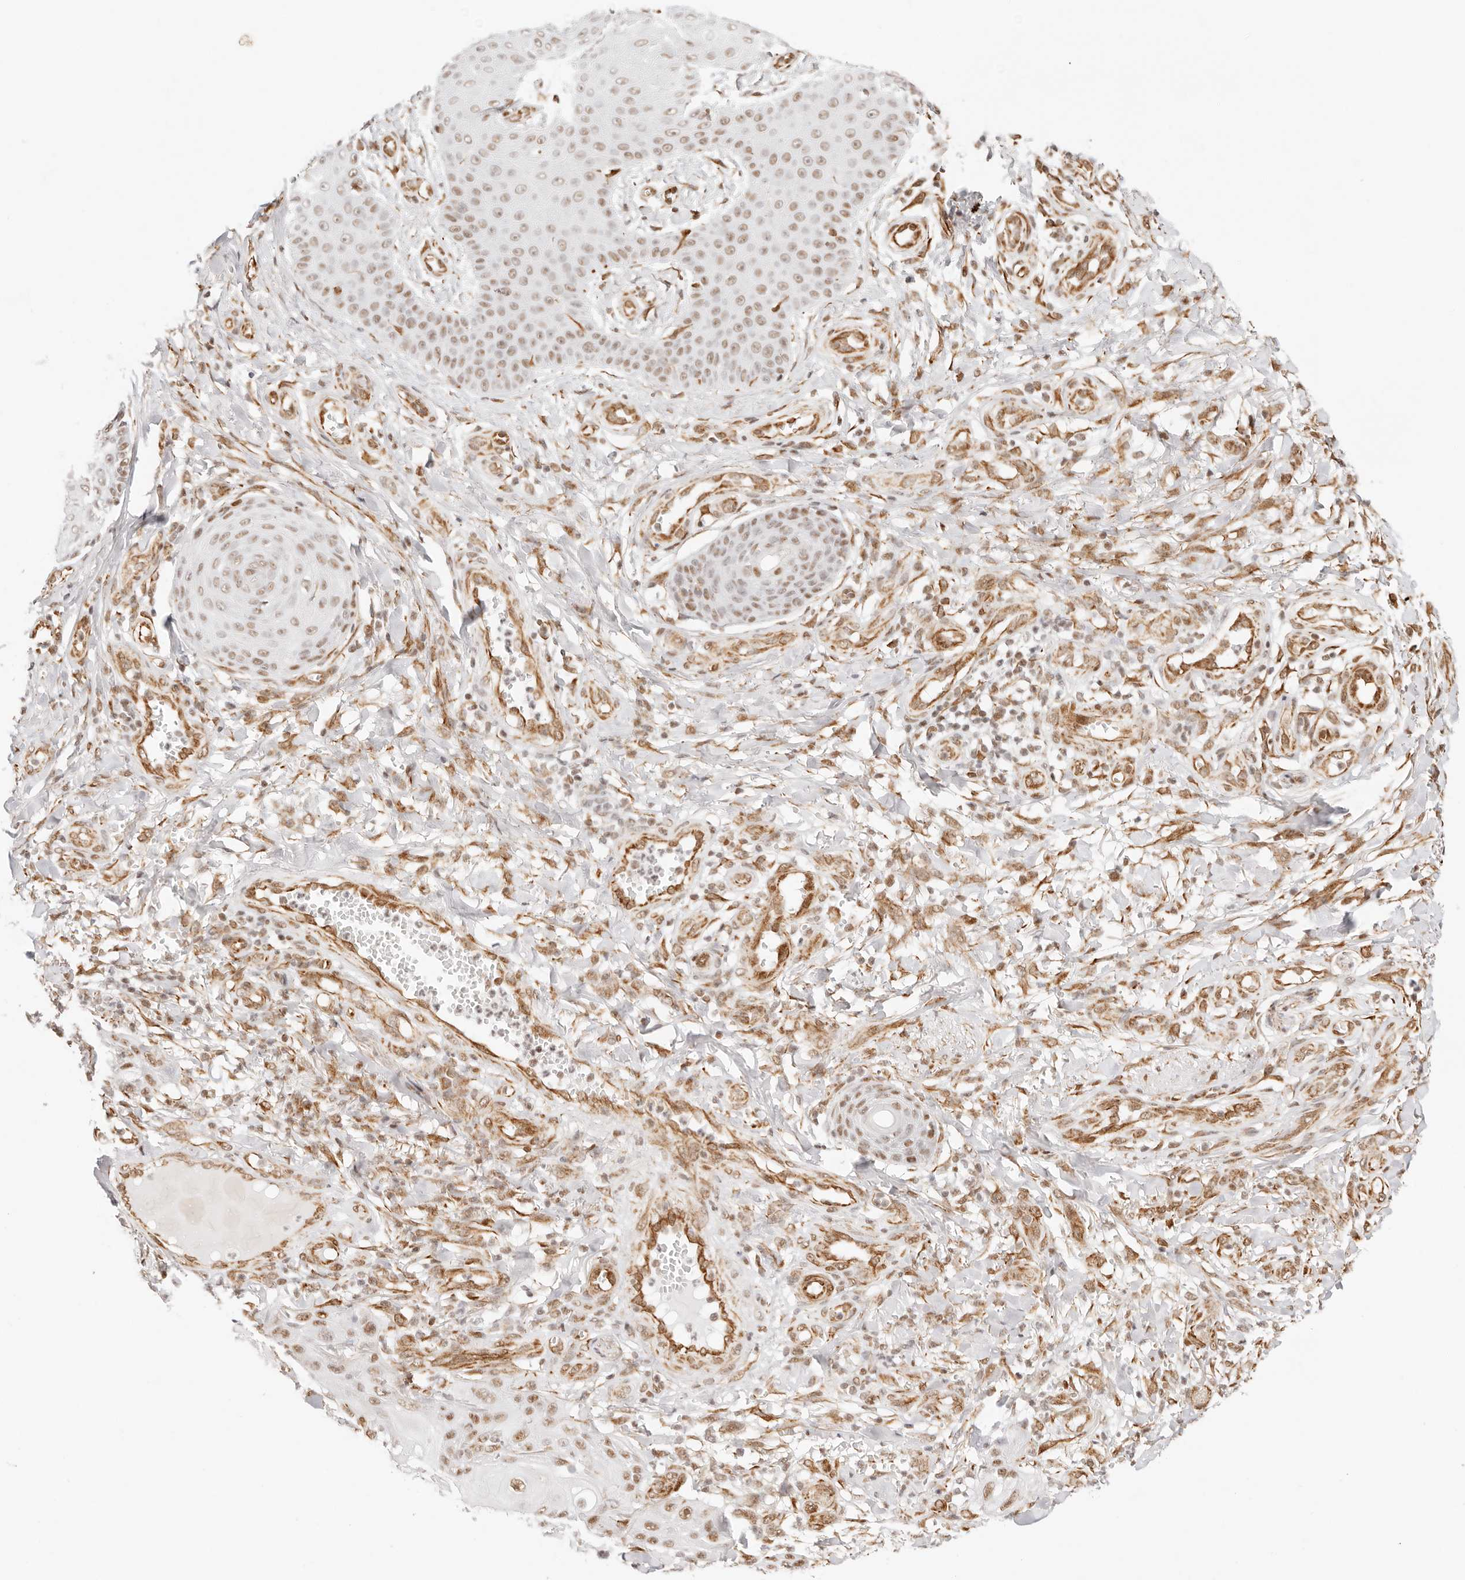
{"staining": {"intensity": "moderate", "quantity": "<25%", "location": "nuclear"}, "tissue": "skin cancer", "cell_type": "Tumor cells", "image_type": "cancer", "snomed": [{"axis": "morphology", "description": "Squamous cell carcinoma, NOS"}, {"axis": "topography", "description": "Skin"}], "caption": "Skin squamous cell carcinoma stained with a protein marker displays moderate staining in tumor cells.", "gene": "ZC3H11A", "patient": {"sex": "male", "age": 74}}